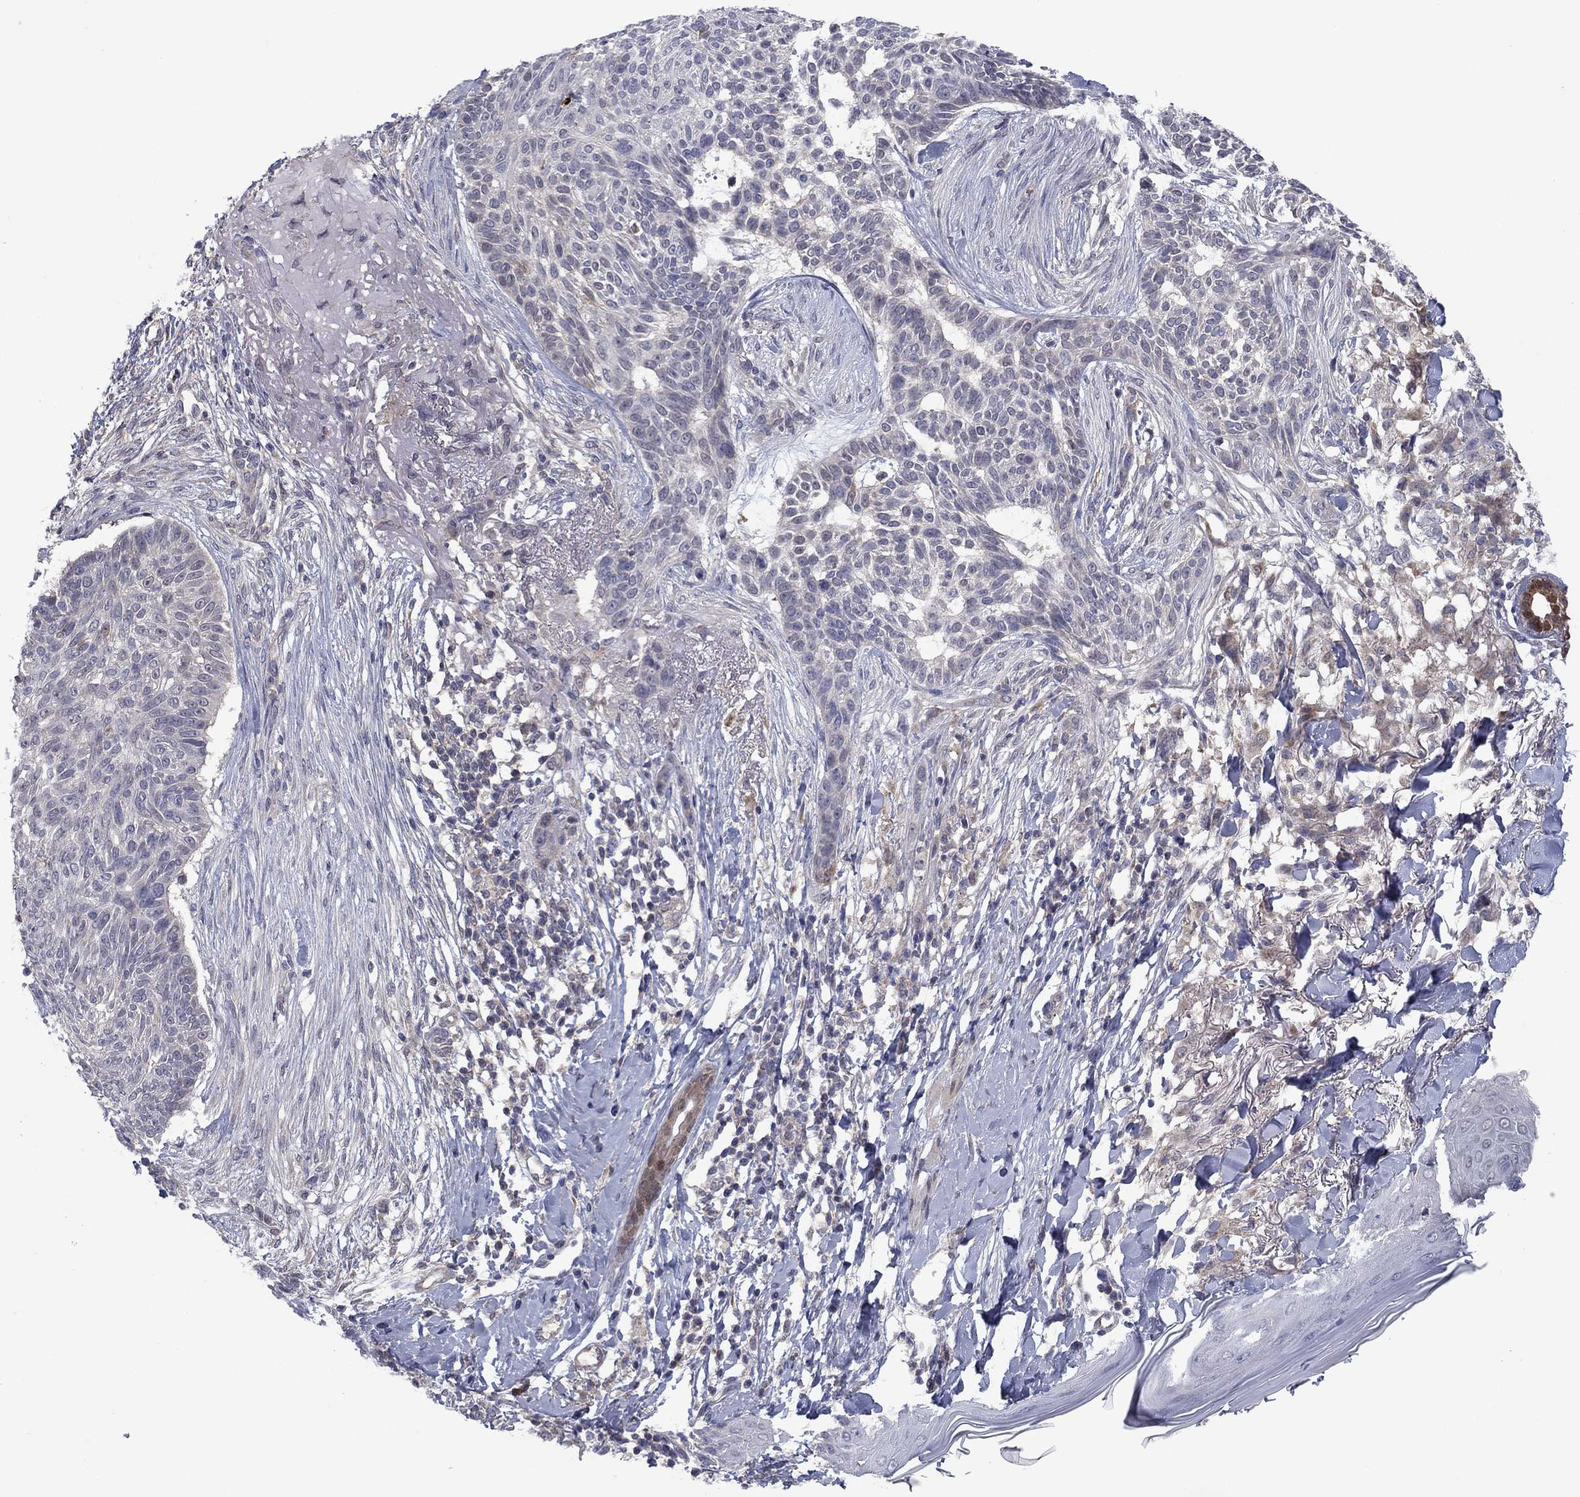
{"staining": {"intensity": "negative", "quantity": "none", "location": "none"}, "tissue": "skin cancer", "cell_type": "Tumor cells", "image_type": "cancer", "snomed": [{"axis": "morphology", "description": "Normal tissue, NOS"}, {"axis": "morphology", "description": "Basal cell carcinoma"}, {"axis": "topography", "description": "Skin"}], "caption": "A high-resolution photomicrograph shows immunohistochemistry staining of skin basal cell carcinoma, which shows no significant staining in tumor cells. (DAB (3,3'-diaminobenzidine) IHC, high magnification).", "gene": "GRHPR", "patient": {"sex": "male", "age": 84}}